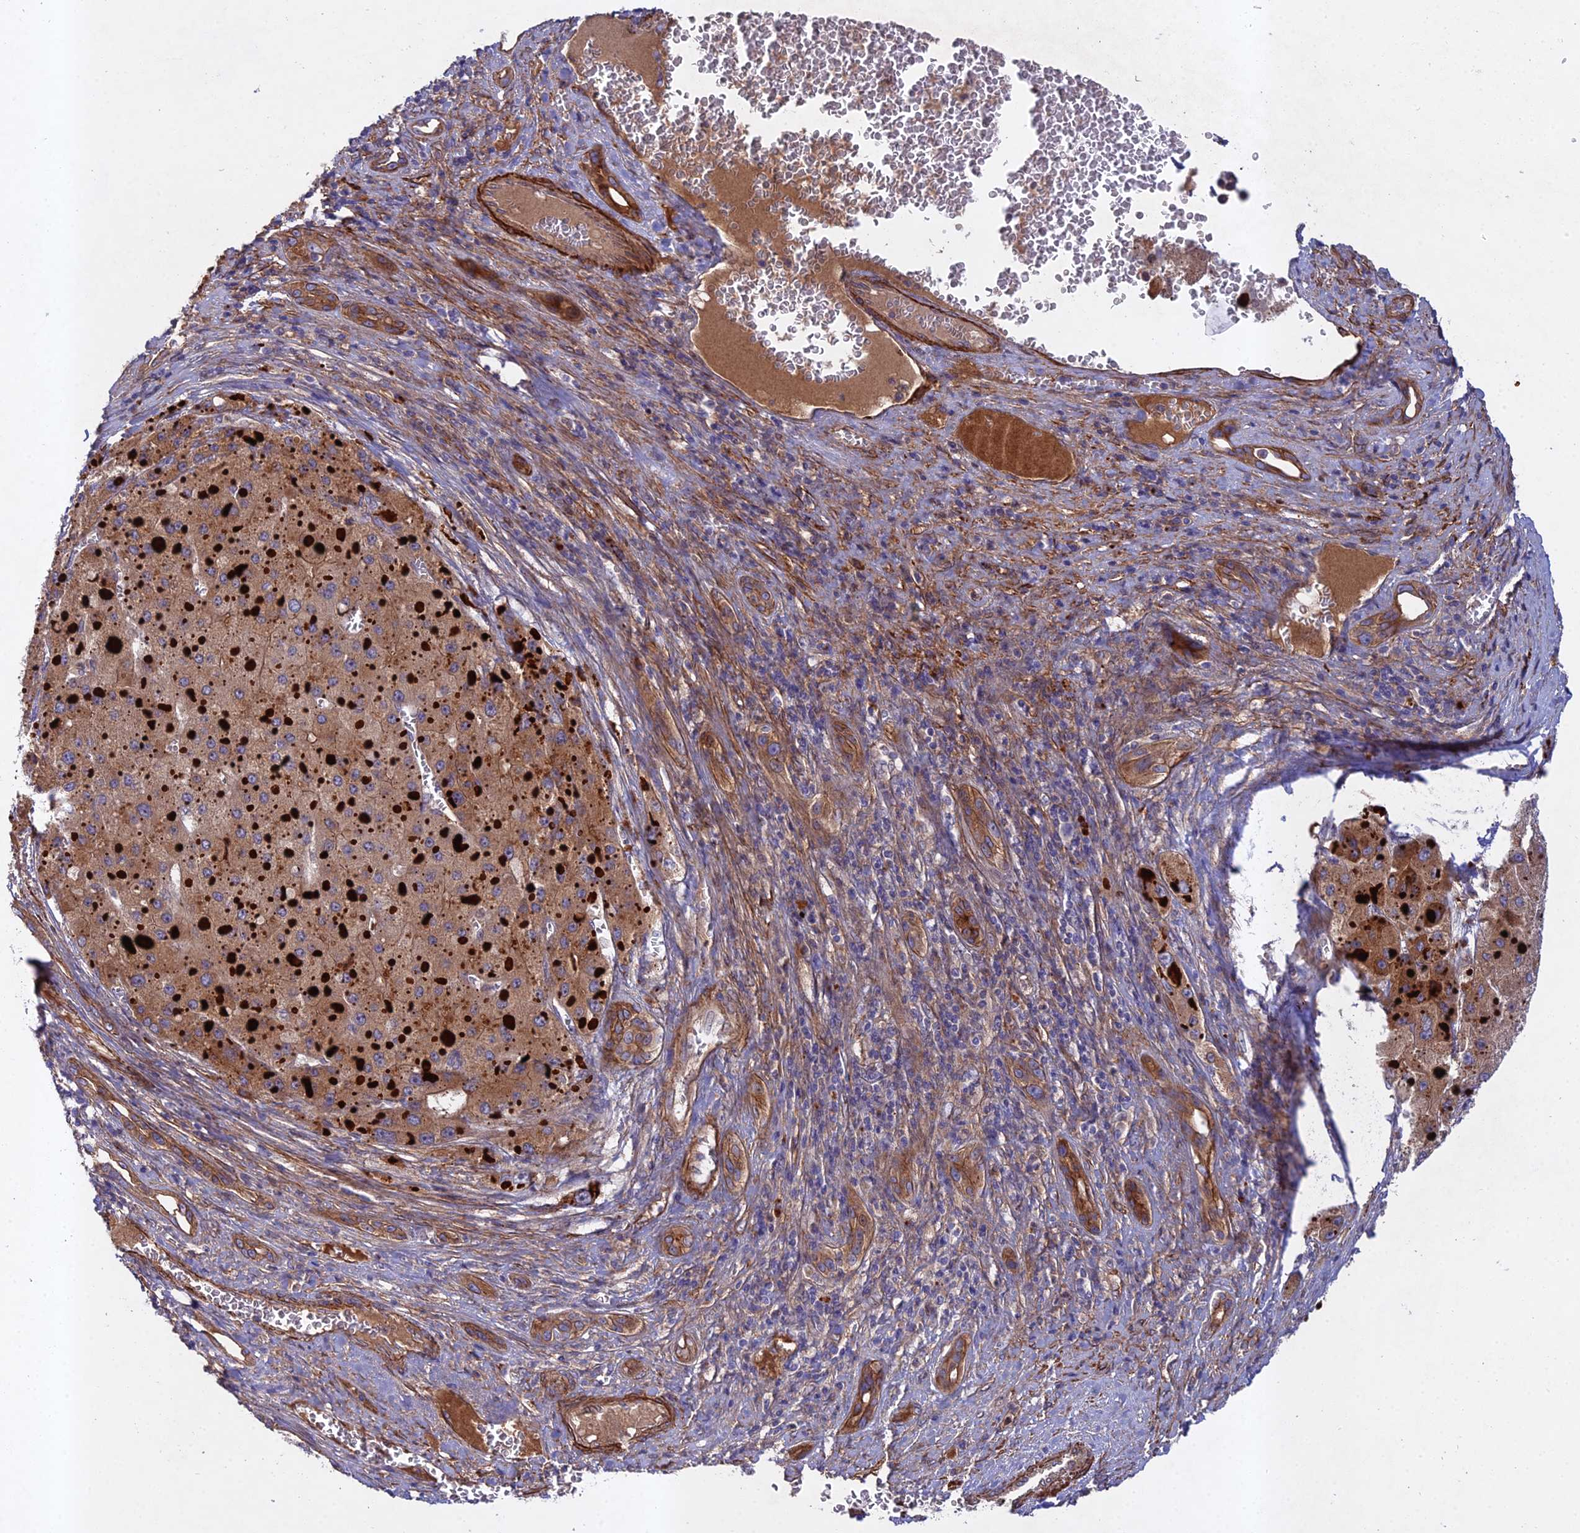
{"staining": {"intensity": "moderate", "quantity": ">75%", "location": "cytoplasmic/membranous"}, "tissue": "liver cancer", "cell_type": "Tumor cells", "image_type": "cancer", "snomed": [{"axis": "morphology", "description": "Carcinoma, Hepatocellular, NOS"}, {"axis": "topography", "description": "Liver"}], "caption": "Liver hepatocellular carcinoma stained for a protein (brown) shows moderate cytoplasmic/membranous positive positivity in approximately >75% of tumor cells.", "gene": "RALGAPA2", "patient": {"sex": "female", "age": 73}}